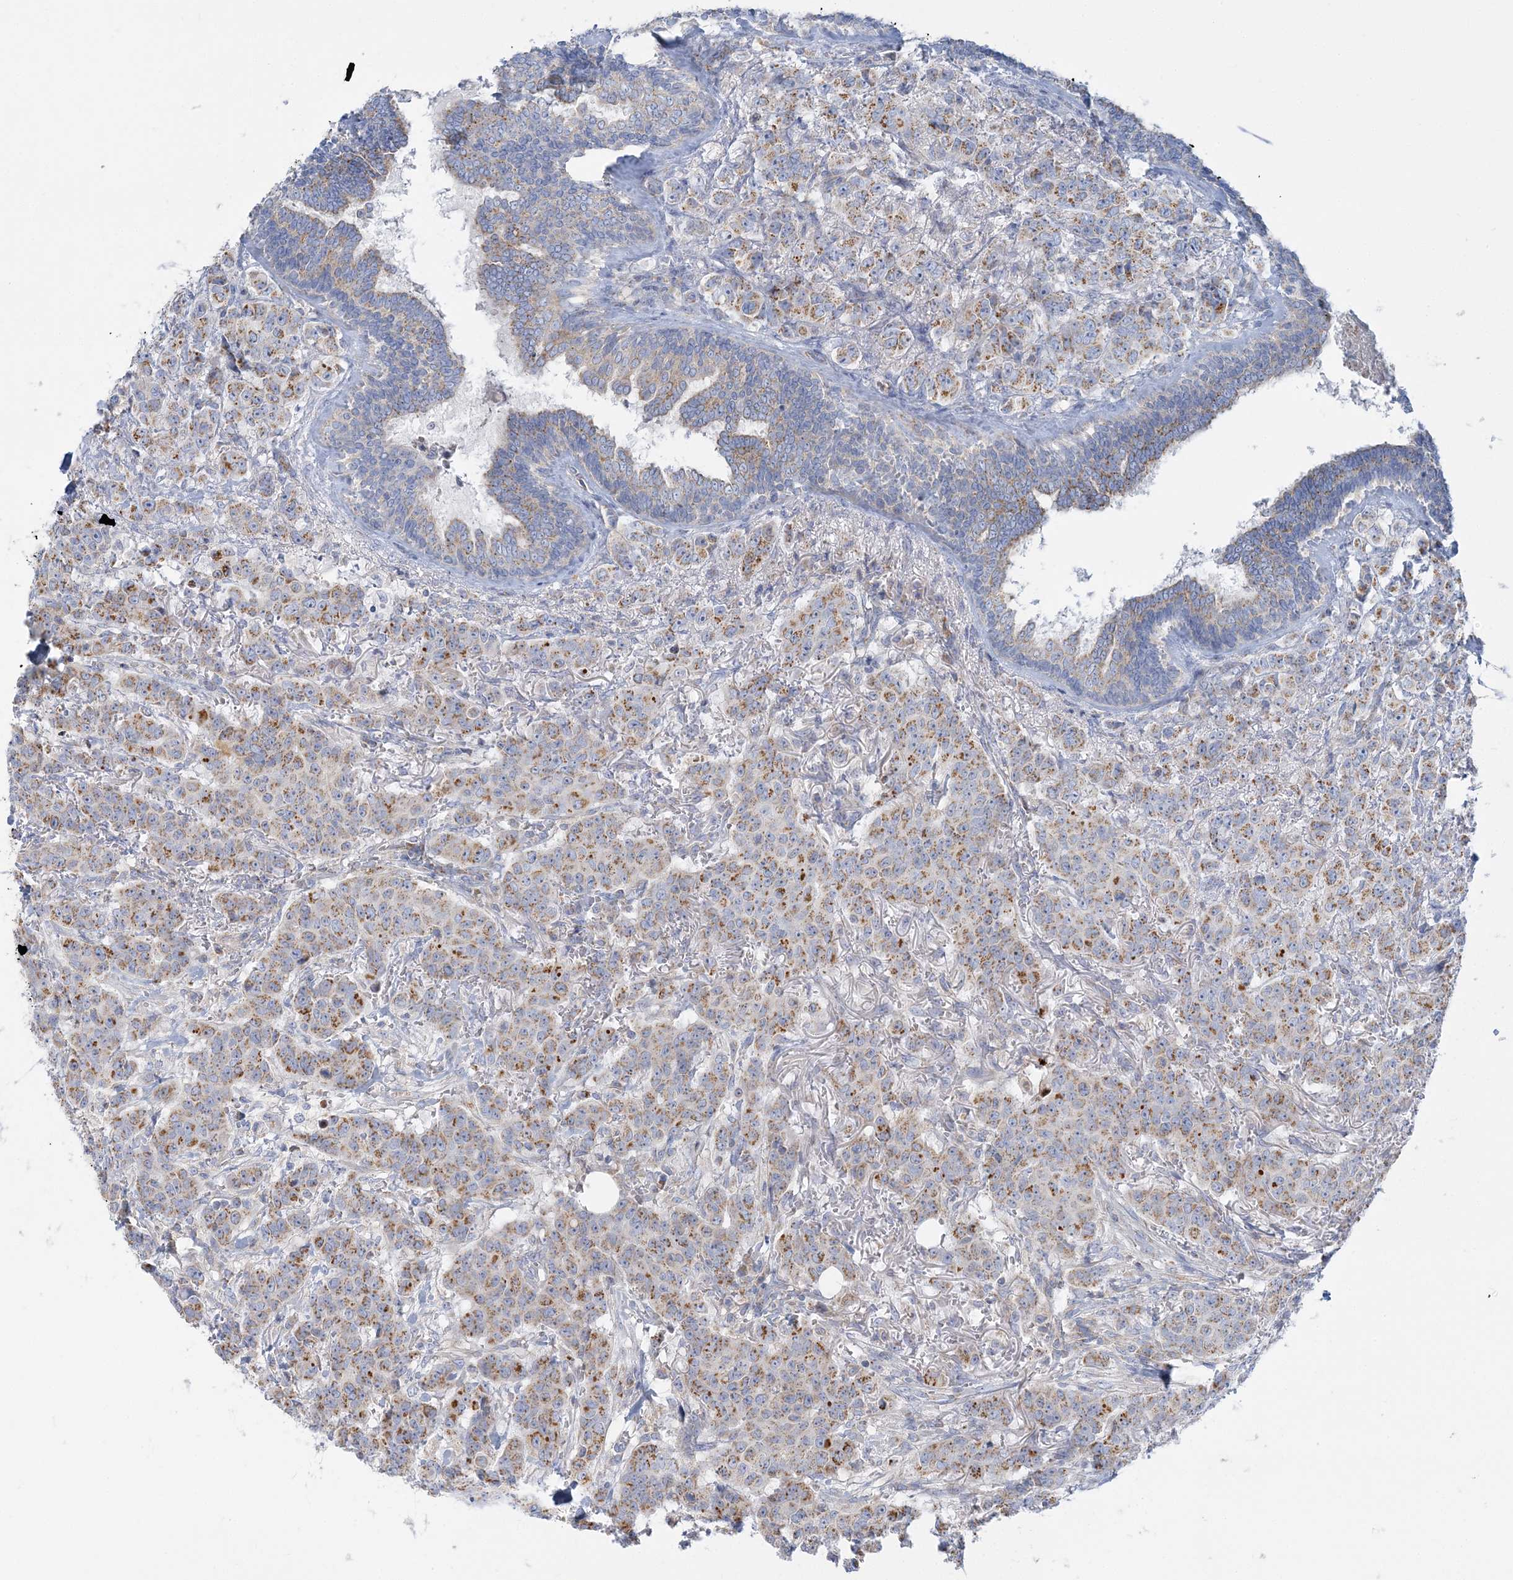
{"staining": {"intensity": "moderate", "quantity": "25%-75%", "location": "cytoplasmic/membranous"}, "tissue": "breast cancer", "cell_type": "Tumor cells", "image_type": "cancer", "snomed": [{"axis": "morphology", "description": "Duct carcinoma"}, {"axis": "topography", "description": "Breast"}], "caption": "Brown immunohistochemical staining in breast cancer shows moderate cytoplasmic/membranous staining in about 25%-75% of tumor cells.", "gene": "TBC1D14", "patient": {"sex": "female", "age": 40}}